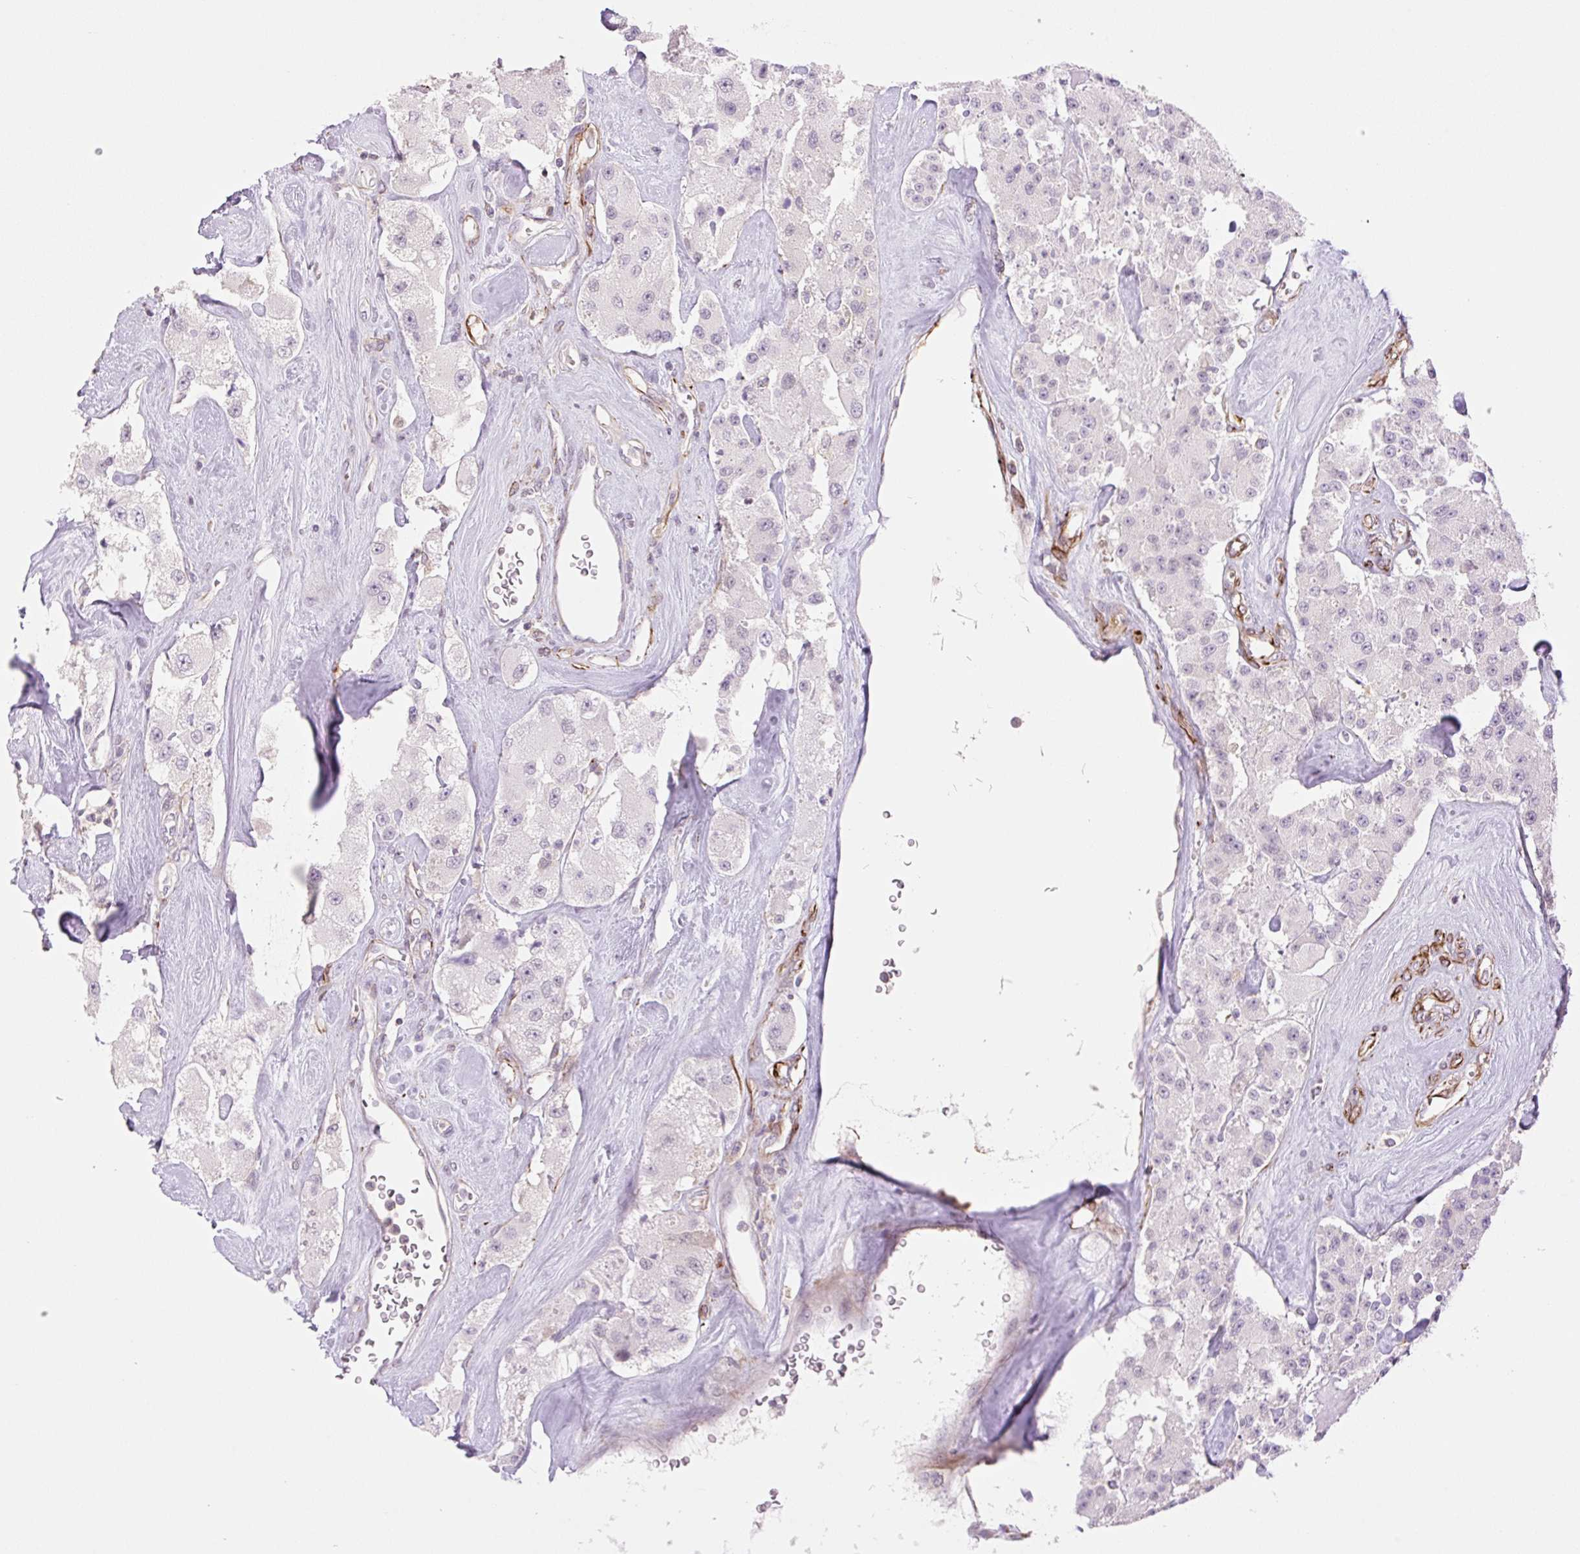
{"staining": {"intensity": "negative", "quantity": "none", "location": "none"}, "tissue": "carcinoid", "cell_type": "Tumor cells", "image_type": "cancer", "snomed": [{"axis": "morphology", "description": "Carcinoid, malignant, NOS"}, {"axis": "topography", "description": "Pancreas"}], "caption": "DAB (3,3'-diaminobenzidine) immunohistochemical staining of human carcinoid exhibits no significant expression in tumor cells.", "gene": "ZFYVE21", "patient": {"sex": "male", "age": 41}}